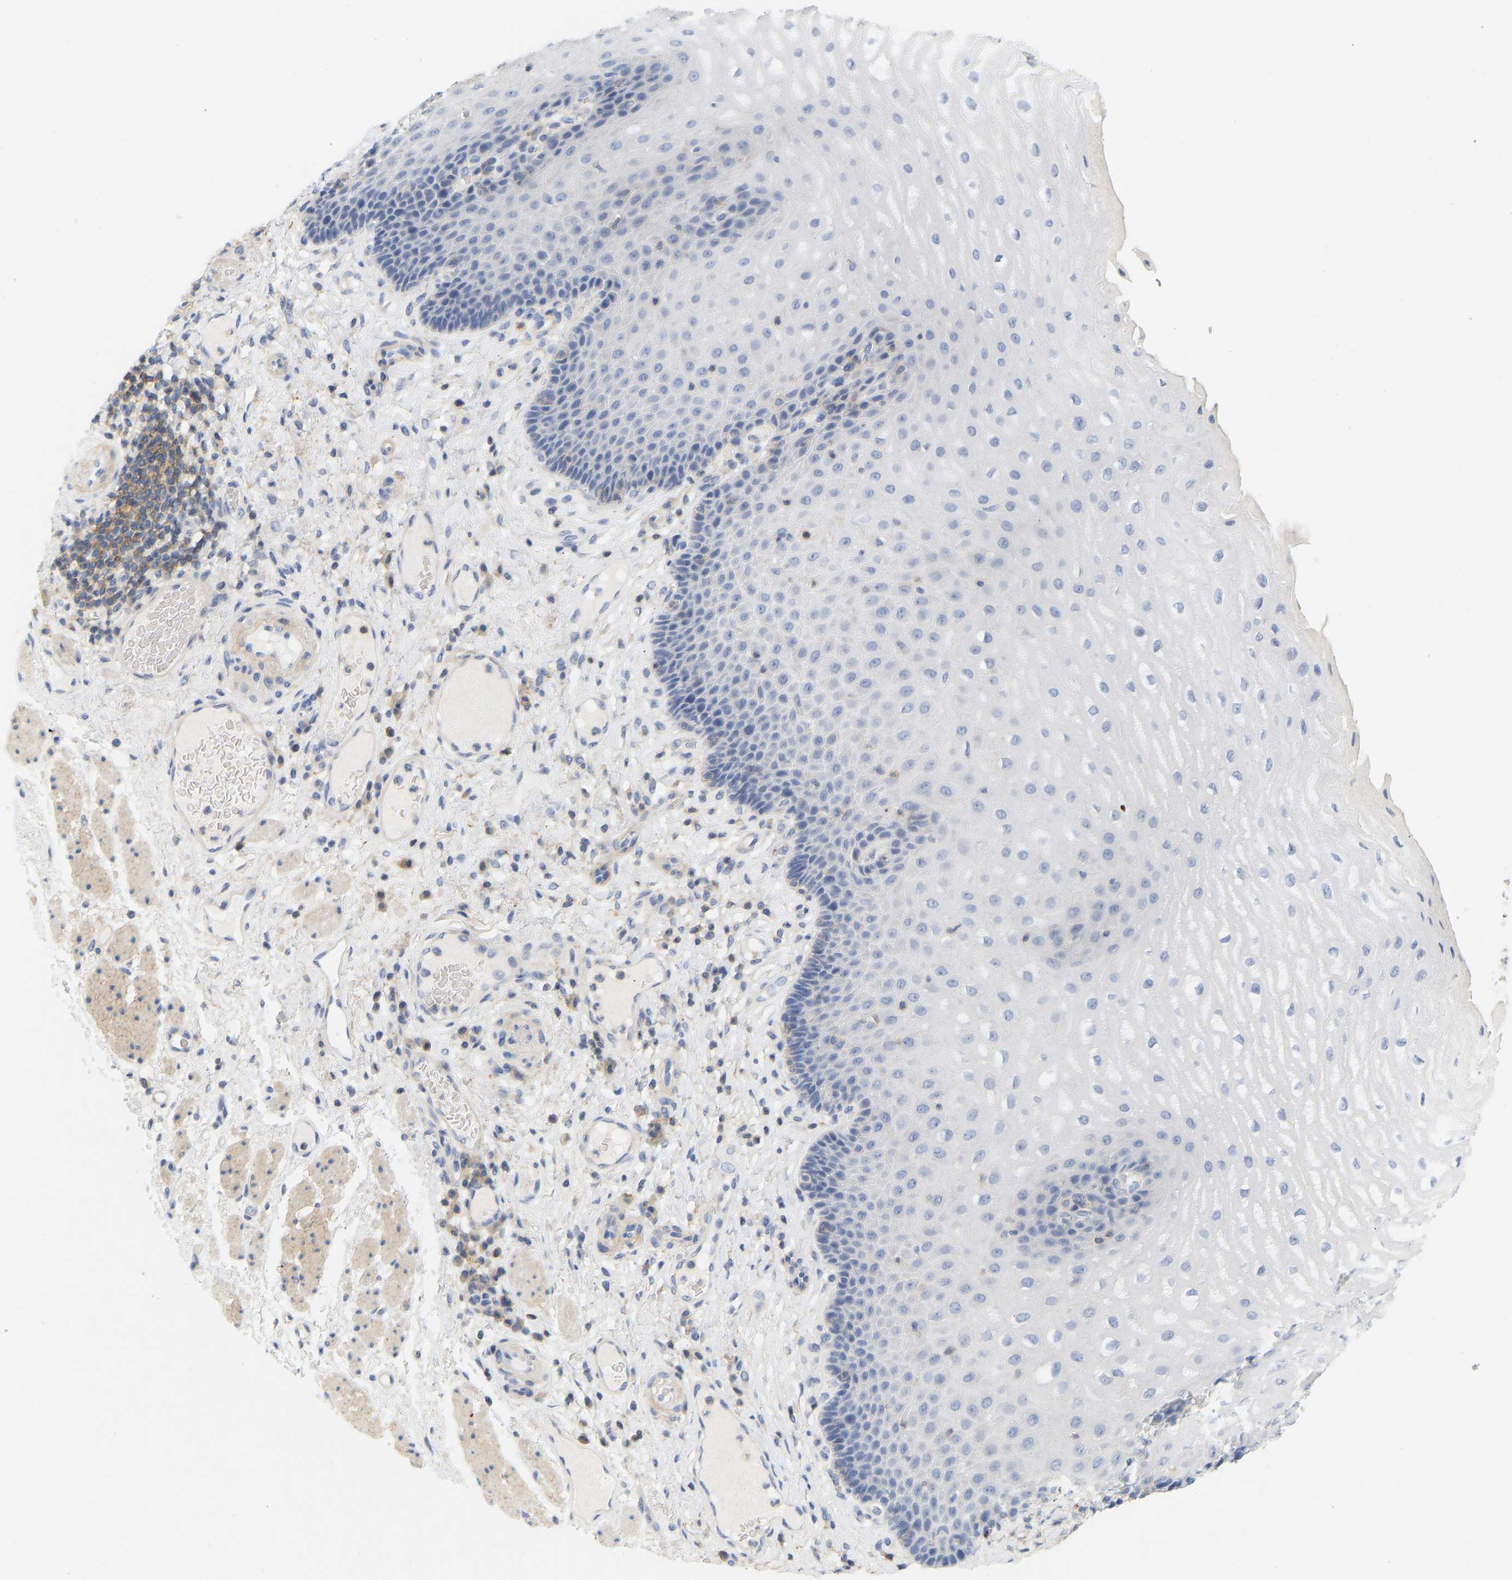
{"staining": {"intensity": "negative", "quantity": "none", "location": "none"}, "tissue": "esophagus", "cell_type": "Squamous epithelial cells", "image_type": "normal", "snomed": [{"axis": "morphology", "description": "Normal tissue, NOS"}, {"axis": "topography", "description": "Esophagus"}], "caption": "Immunohistochemistry micrograph of unremarkable esophagus: human esophagus stained with DAB shows no significant protein expression in squamous epithelial cells.", "gene": "BVES", "patient": {"sex": "male", "age": 54}}